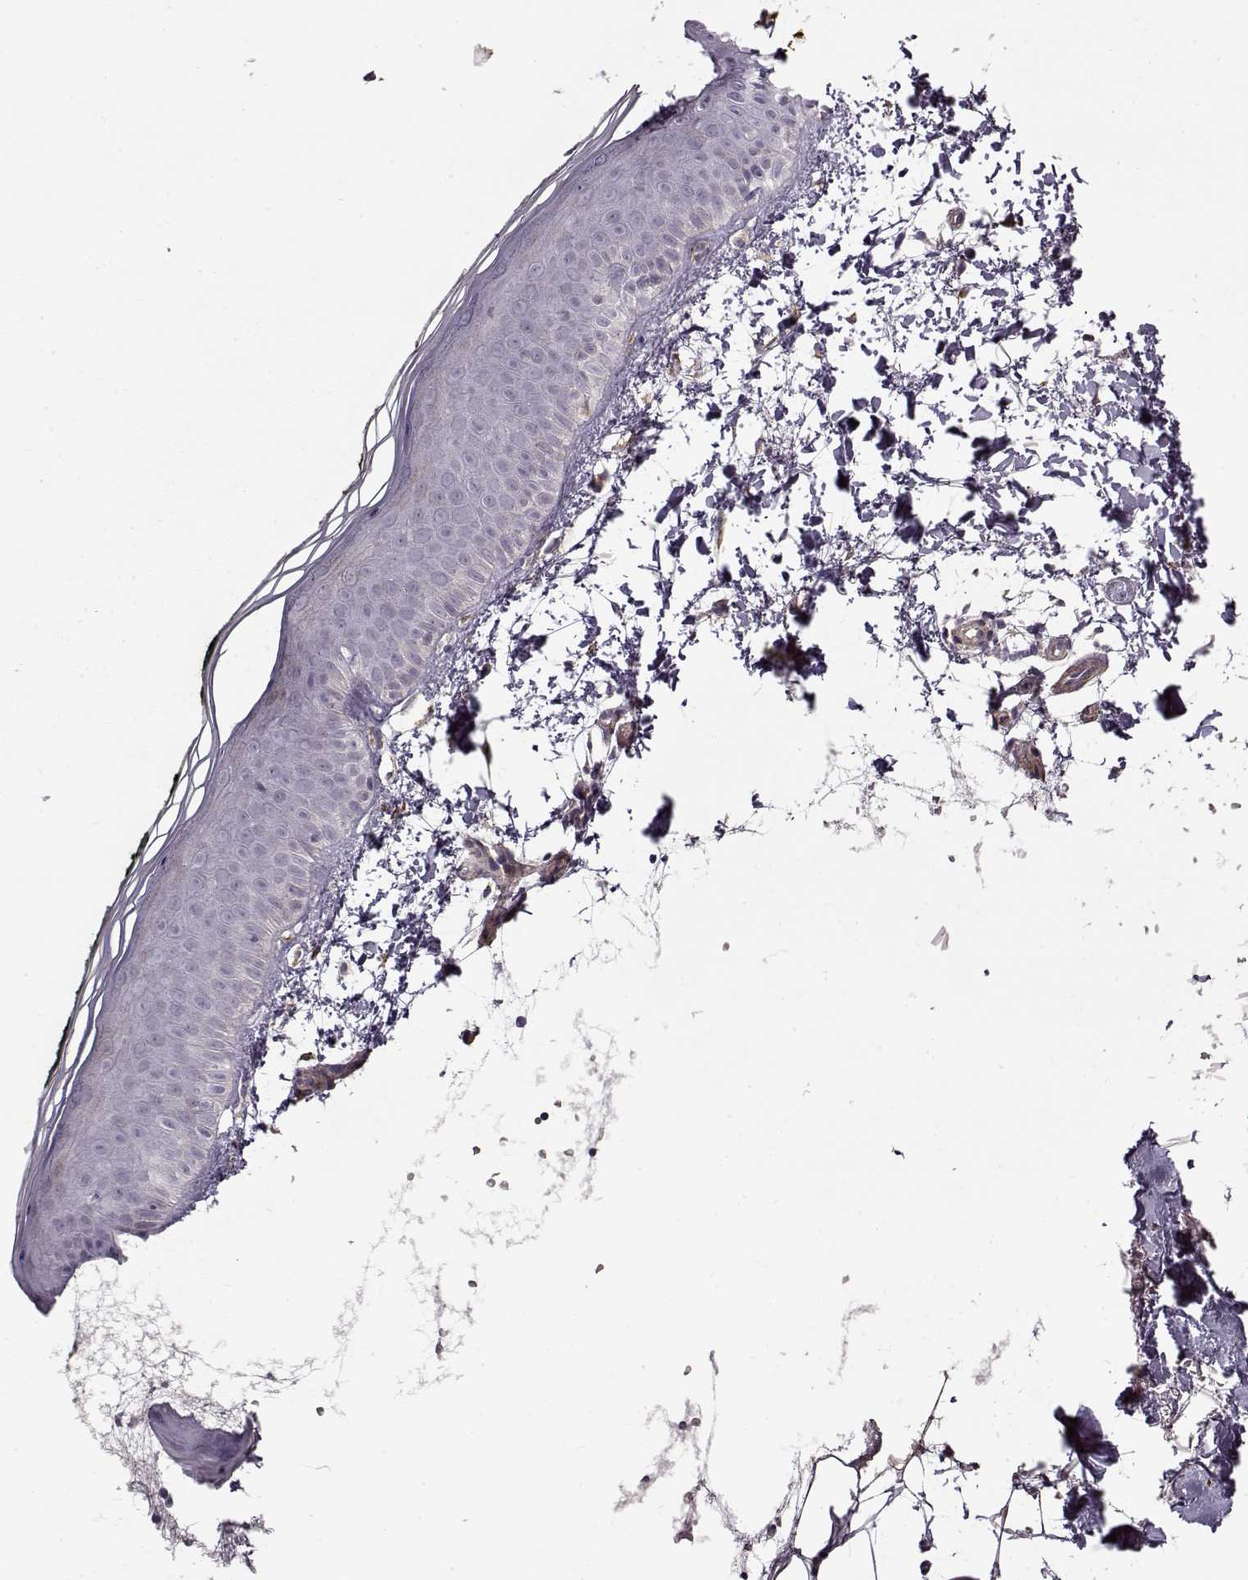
{"staining": {"intensity": "negative", "quantity": "none", "location": "none"}, "tissue": "skin", "cell_type": "Fibroblasts", "image_type": "normal", "snomed": [{"axis": "morphology", "description": "Normal tissue, NOS"}, {"axis": "topography", "description": "Skin"}], "caption": "Fibroblasts show no significant protein staining in unremarkable skin. (DAB immunohistochemistry (IHC) visualized using brightfield microscopy, high magnification).", "gene": "LAMB2", "patient": {"sex": "female", "age": 62}}